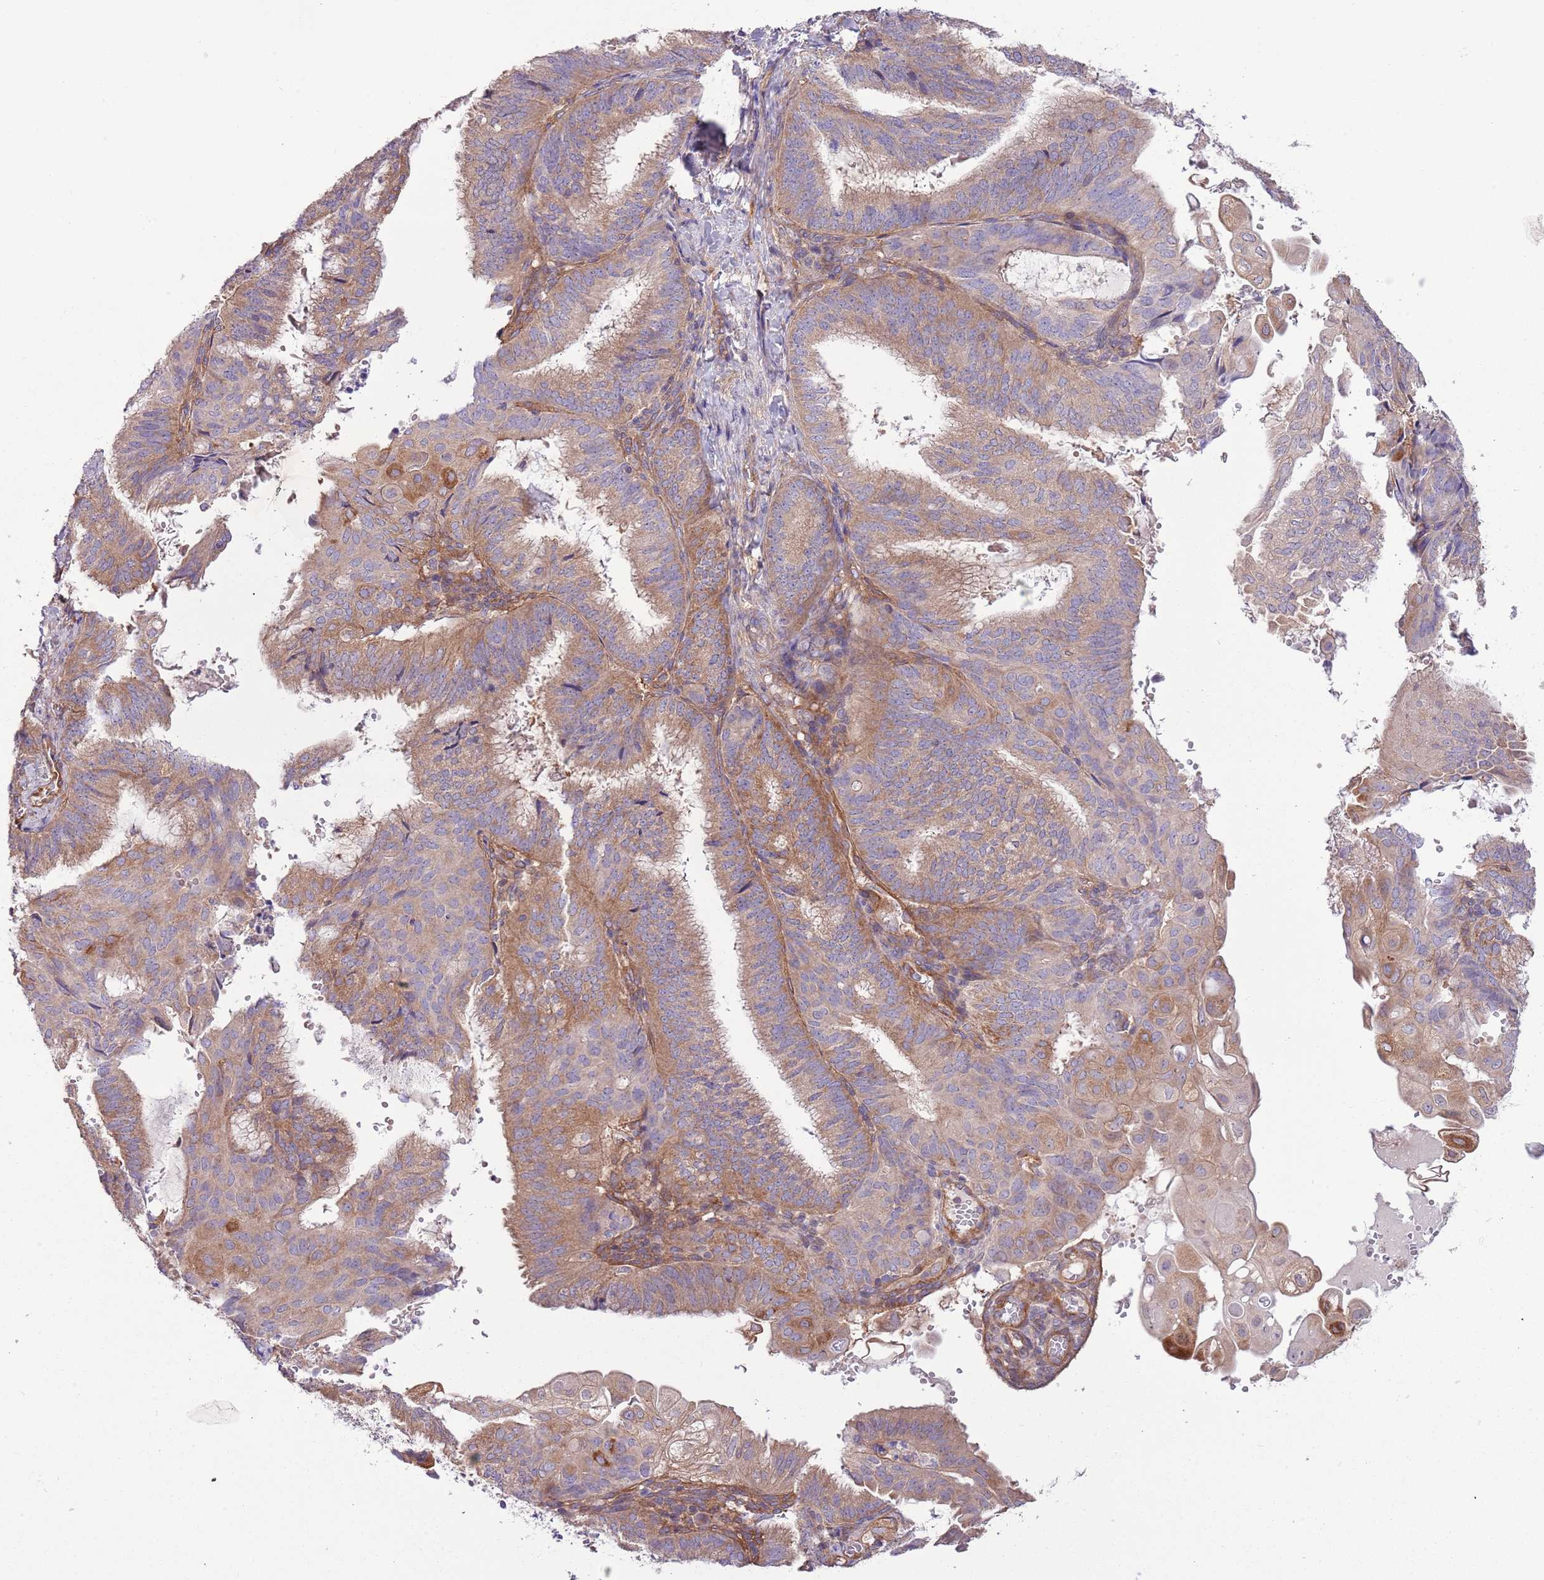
{"staining": {"intensity": "moderate", "quantity": ">75%", "location": "cytoplasmic/membranous"}, "tissue": "endometrial cancer", "cell_type": "Tumor cells", "image_type": "cancer", "snomed": [{"axis": "morphology", "description": "Adenocarcinoma, NOS"}, {"axis": "topography", "description": "Endometrium"}], "caption": "This is a photomicrograph of IHC staining of endometrial cancer, which shows moderate expression in the cytoplasmic/membranous of tumor cells.", "gene": "LPIN2", "patient": {"sex": "female", "age": 49}}